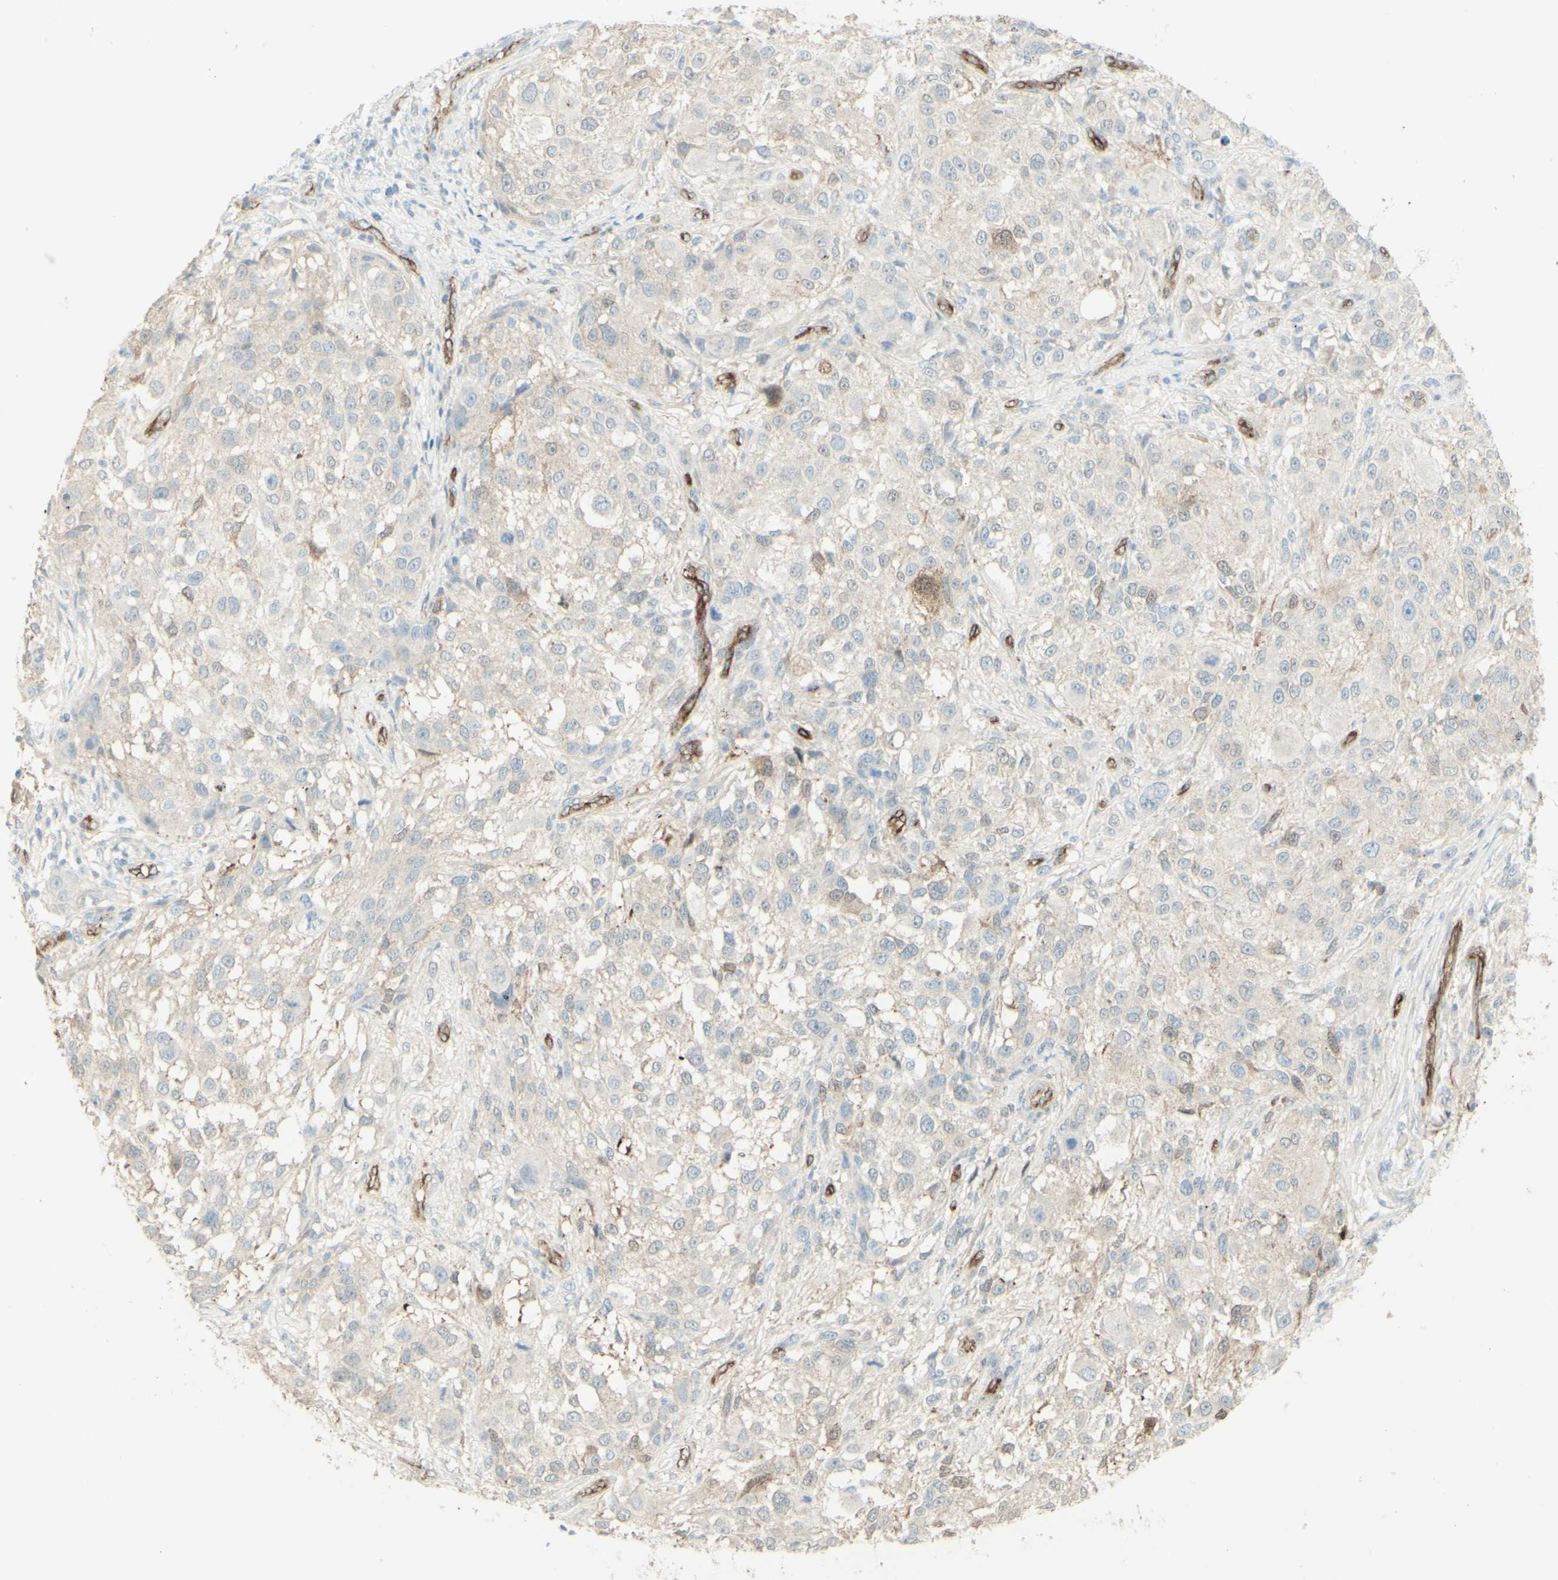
{"staining": {"intensity": "weak", "quantity": "25%-75%", "location": "cytoplasmic/membranous"}, "tissue": "melanoma", "cell_type": "Tumor cells", "image_type": "cancer", "snomed": [{"axis": "morphology", "description": "Necrosis, NOS"}, {"axis": "morphology", "description": "Malignant melanoma, NOS"}, {"axis": "topography", "description": "Skin"}], "caption": "This micrograph displays melanoma stained with IHC to label a protein in brown. The cytoplasmic/membranous of tumor cells show weak positivity for the protein. Nuclei are counter-stained blue.", "gene": "MYO6", "patient": {"sex": "female", "age": 87}}